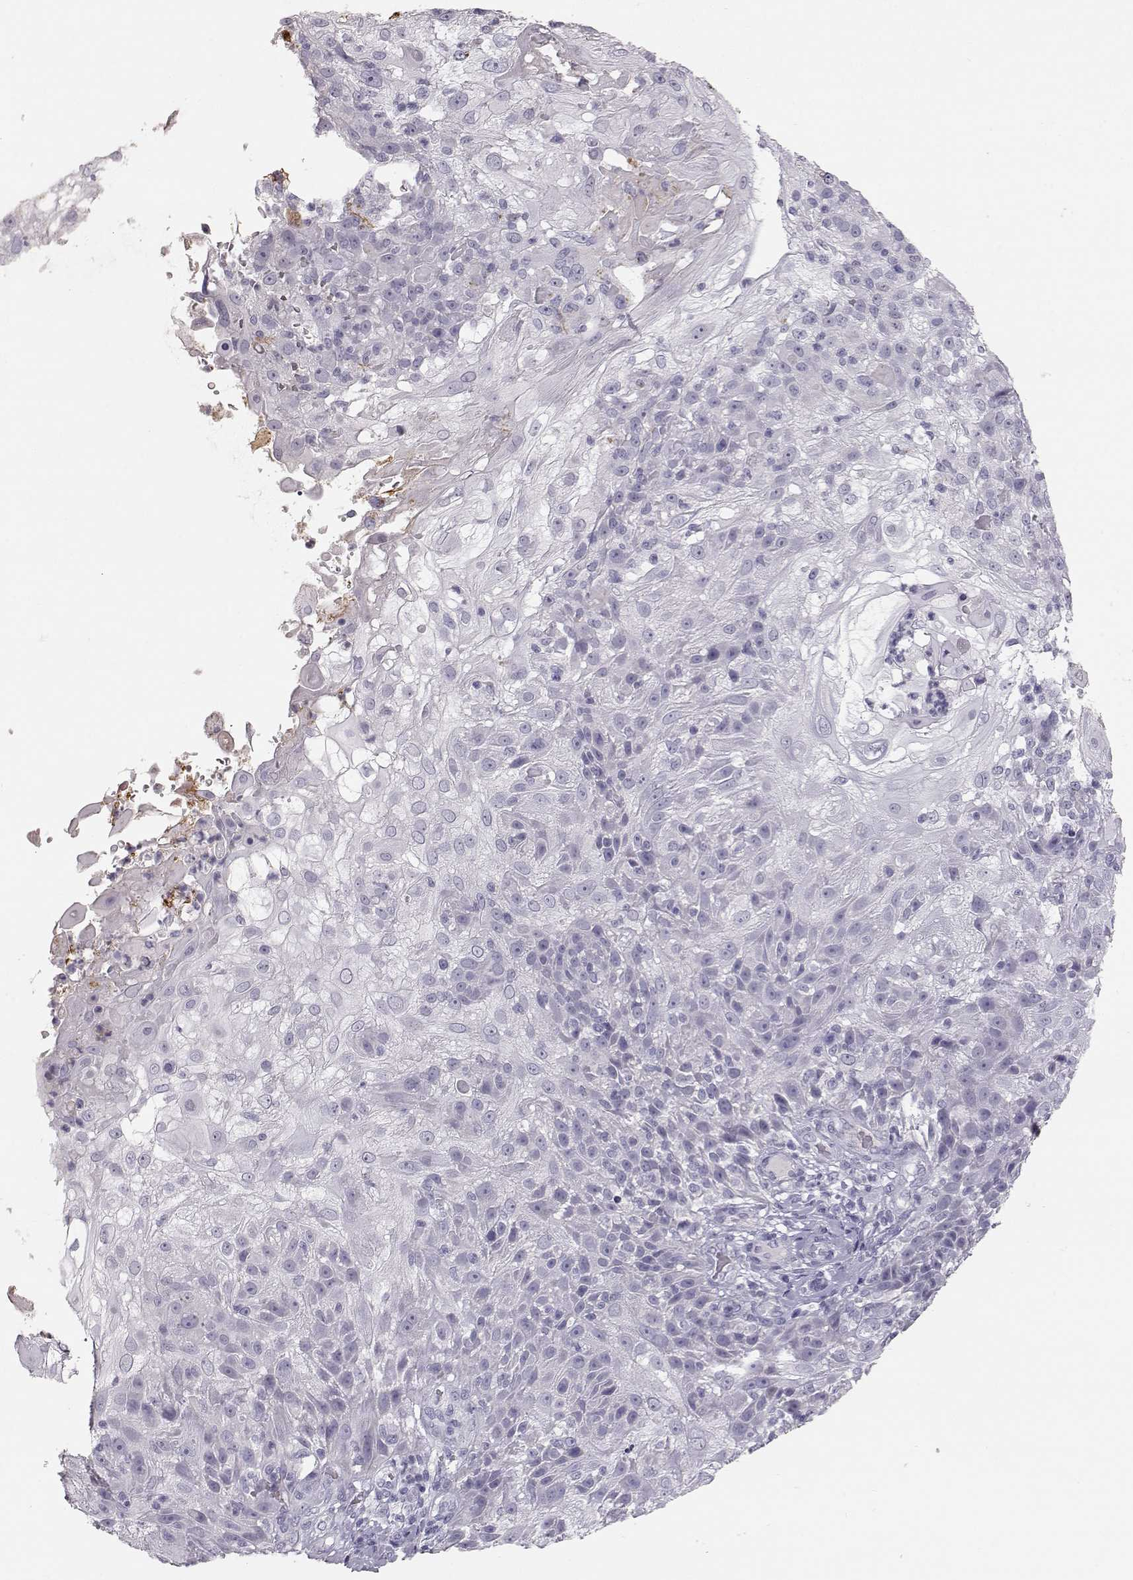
{"staining": {"intensity": "negative", "quantity": "none", "location": "none"}, "tissue": "skin cancer", "cell_type": "Tumor cells", "image_type": "cancer", "snomed": [{"axis": "morphology", "description": "Normal tissue, NOS"}, {"axis": "morphology", "description": "Squamous cell carcinoma, NOS"}, {"axis": "topography", "description": "Skin"}], "caption": "The micrograph exhibits no staining of tumor cells in skin squamous cell carcinoma.", "gene": "KRTAP16-1", "patient": {"sex": "female", "age": 83}}